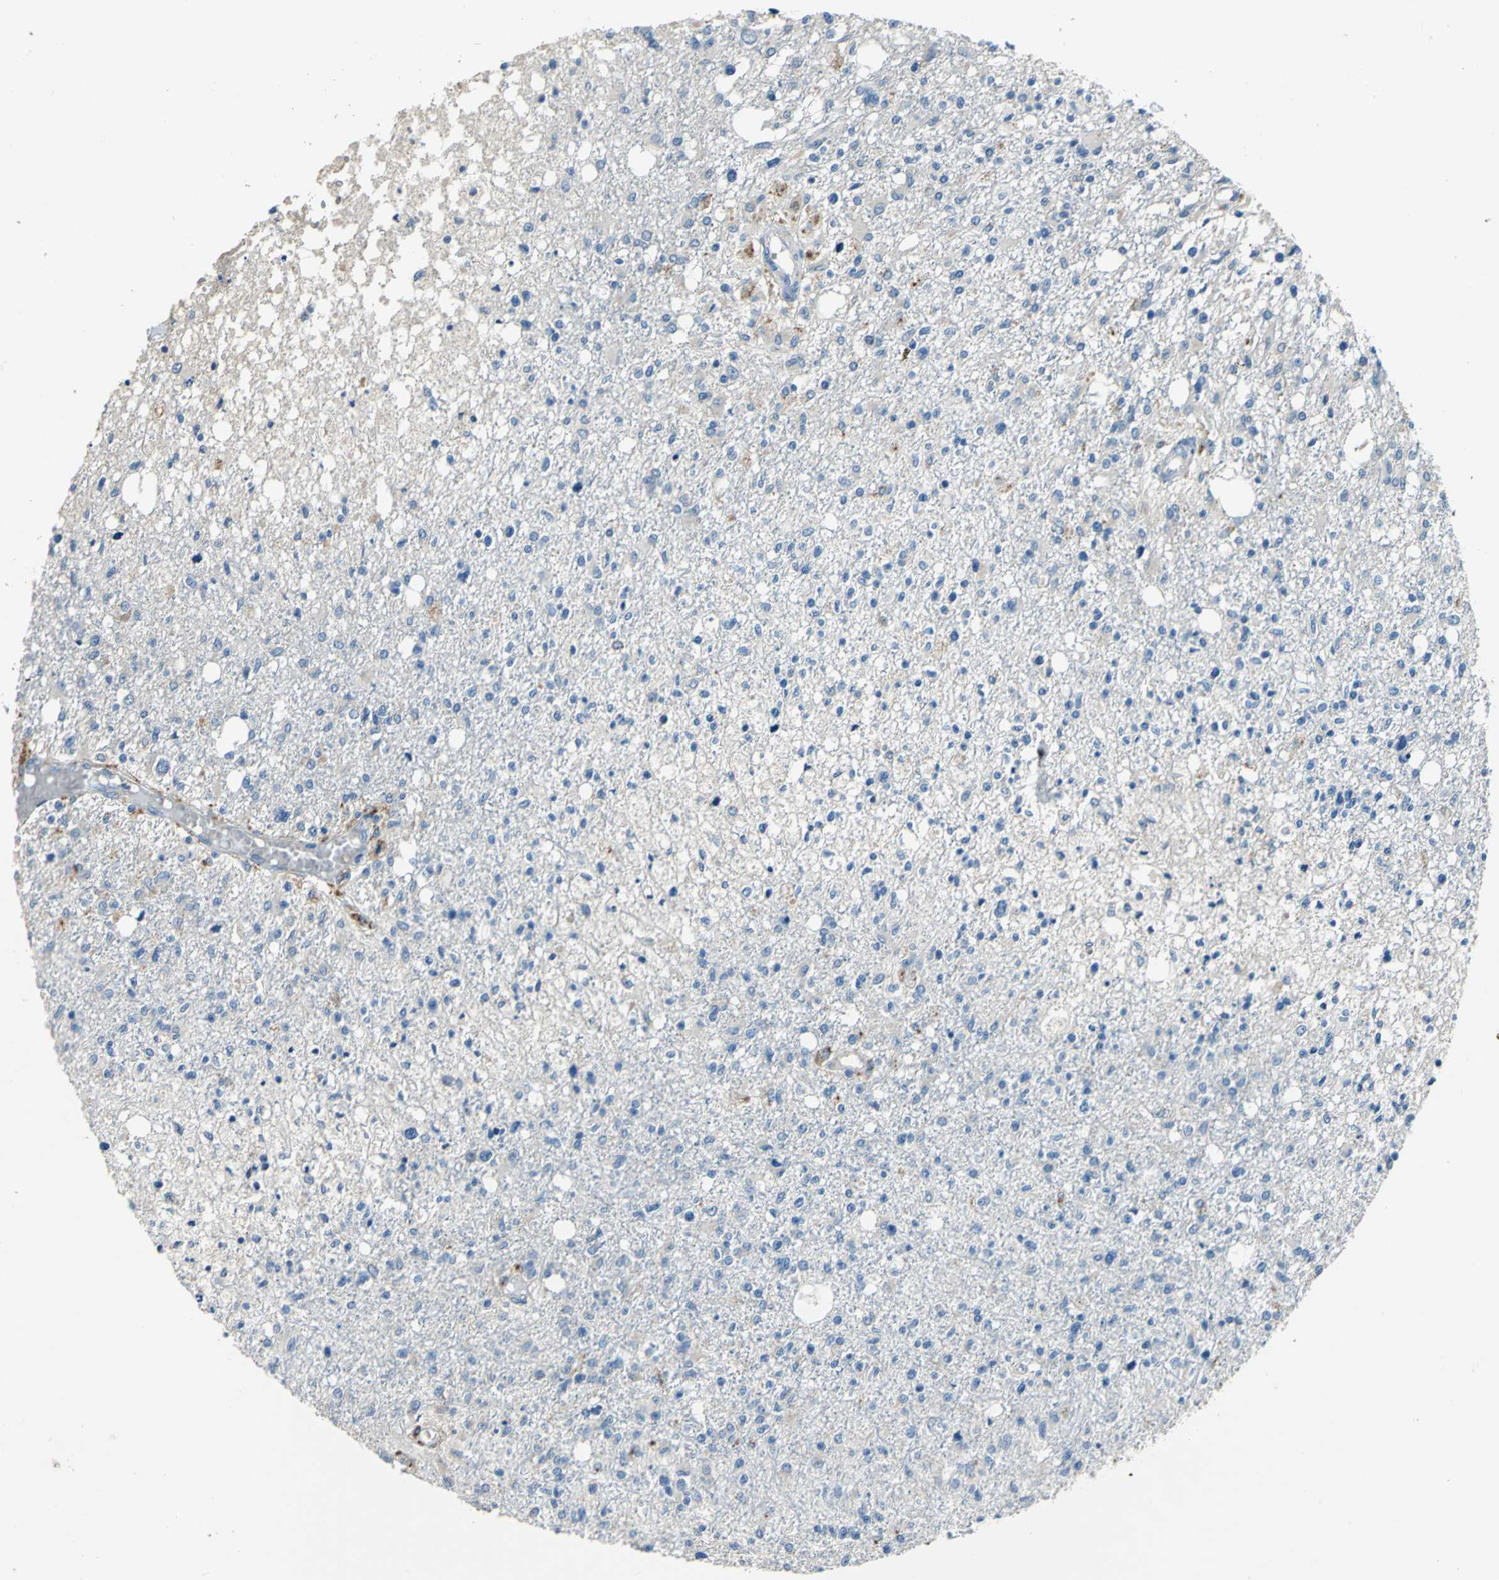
{"staining": {"intensity": "negative", "quantity": "none", "location": "none"}, "tissue": "glioma", "cell_type": "Tumor cells", "image_type": "cancer", "snomed": [{"axis": "morphology", "description": "Glioma, malignant, High grade"}, {"axis": "topography", "description": "Cerebral cortex"}], "caption": "High magnification brightfield microscopy of high-grade glioma (malignant) stained with DAB (3,3'-diaminobenzidine) (brown) and counterstained with hematoxylin (blue): tumor cells show no significant positivity.", "gene": "RASD2", "patient": {"sex": "male", "age": 76}}